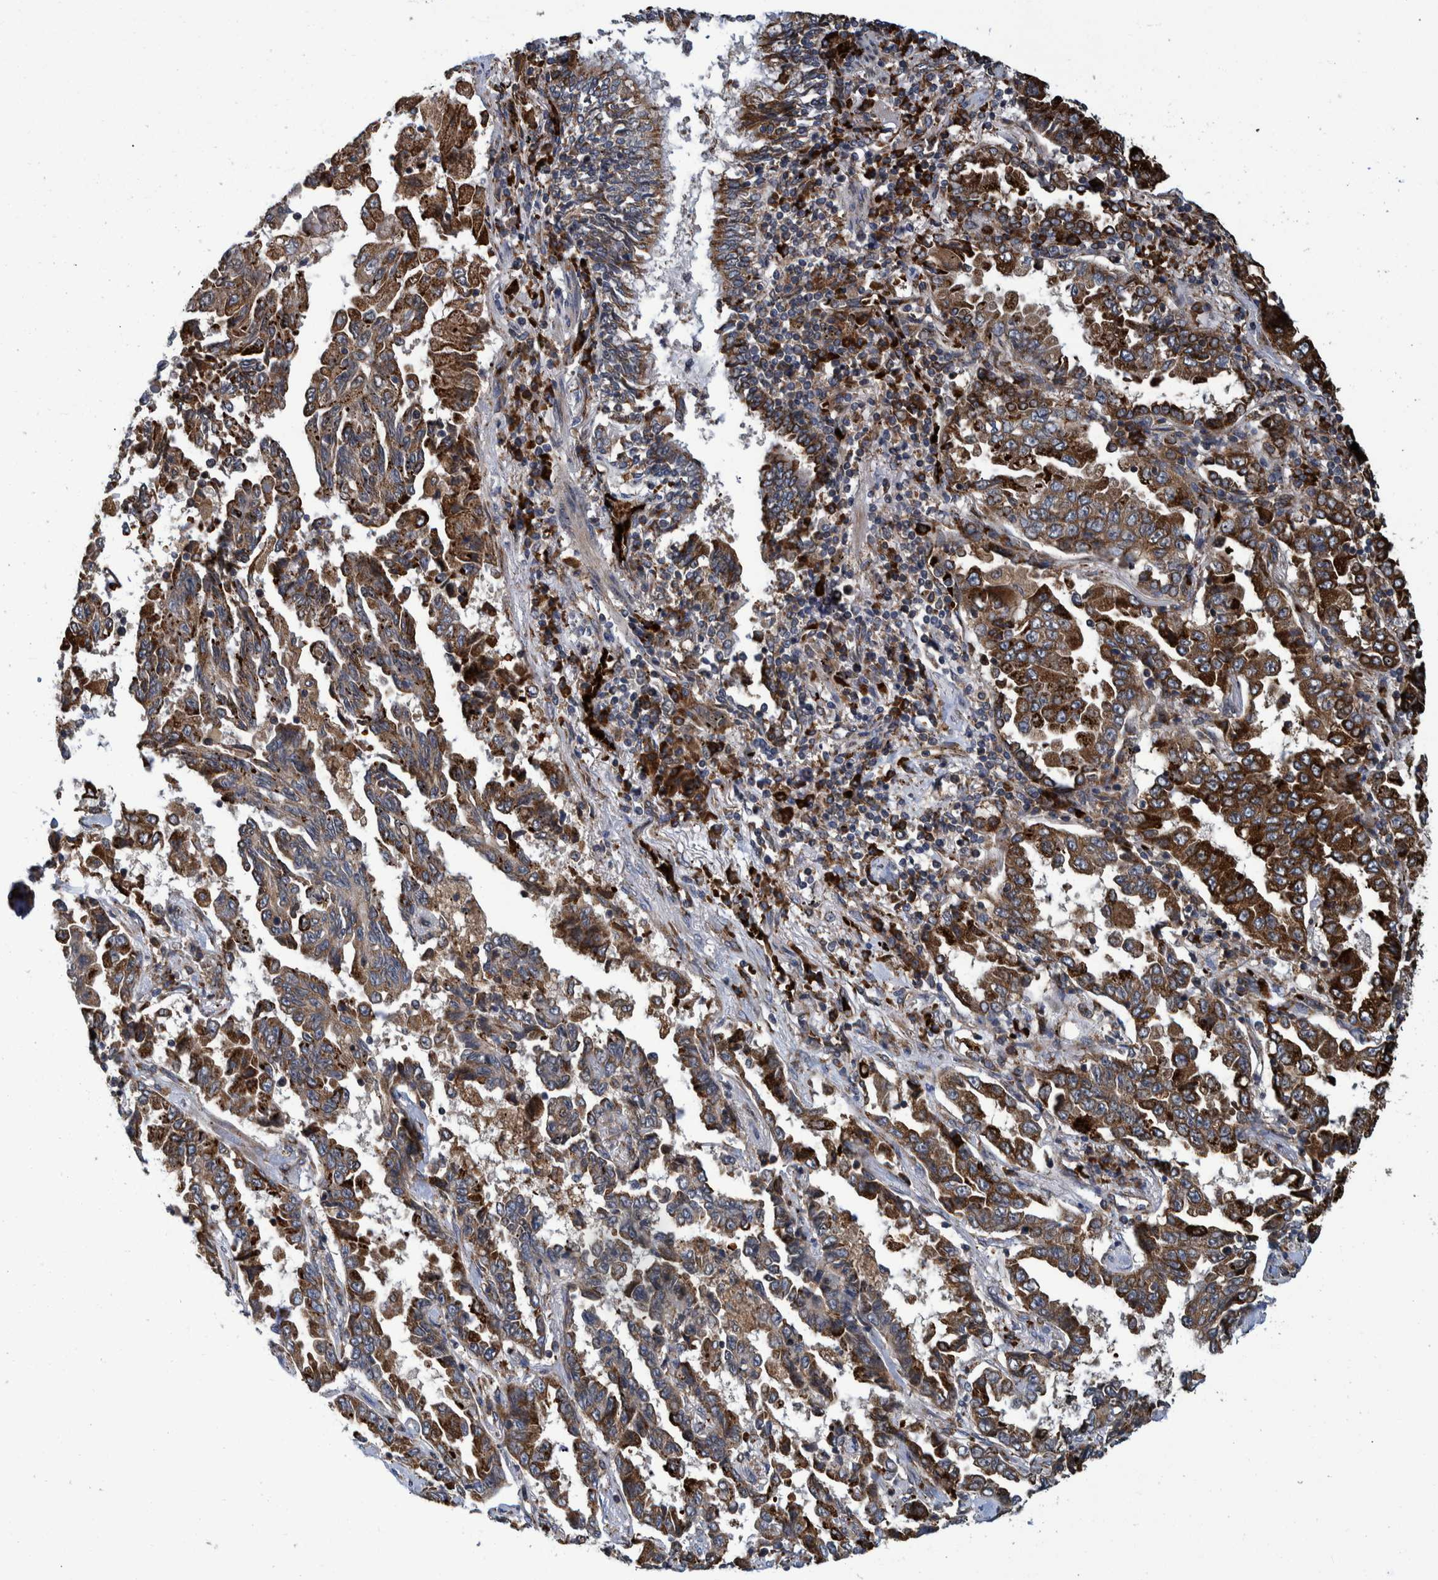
{"staining": {"intensity": "moderate", "quantity": ">75%", "location": "cytoplasmic/membranous"}, "tissue": "lung cancer", "cell_type": "Tumor cells", "image_type": "cancer", "snomed": [{"axis": "morphology", "description": "Adenocarcinoma, NOS"}, {"axis": "topography", "description": "Lung"}], "caption": "Immunohistochemical staining of human adenocarcinoma (lung) displays medium levels of moderate cytoplasmic/membranous protein expression in approximately >75% of tumor cells.", "gene": "SPAG5", "patient": {"sex": "female", "age": 51}}